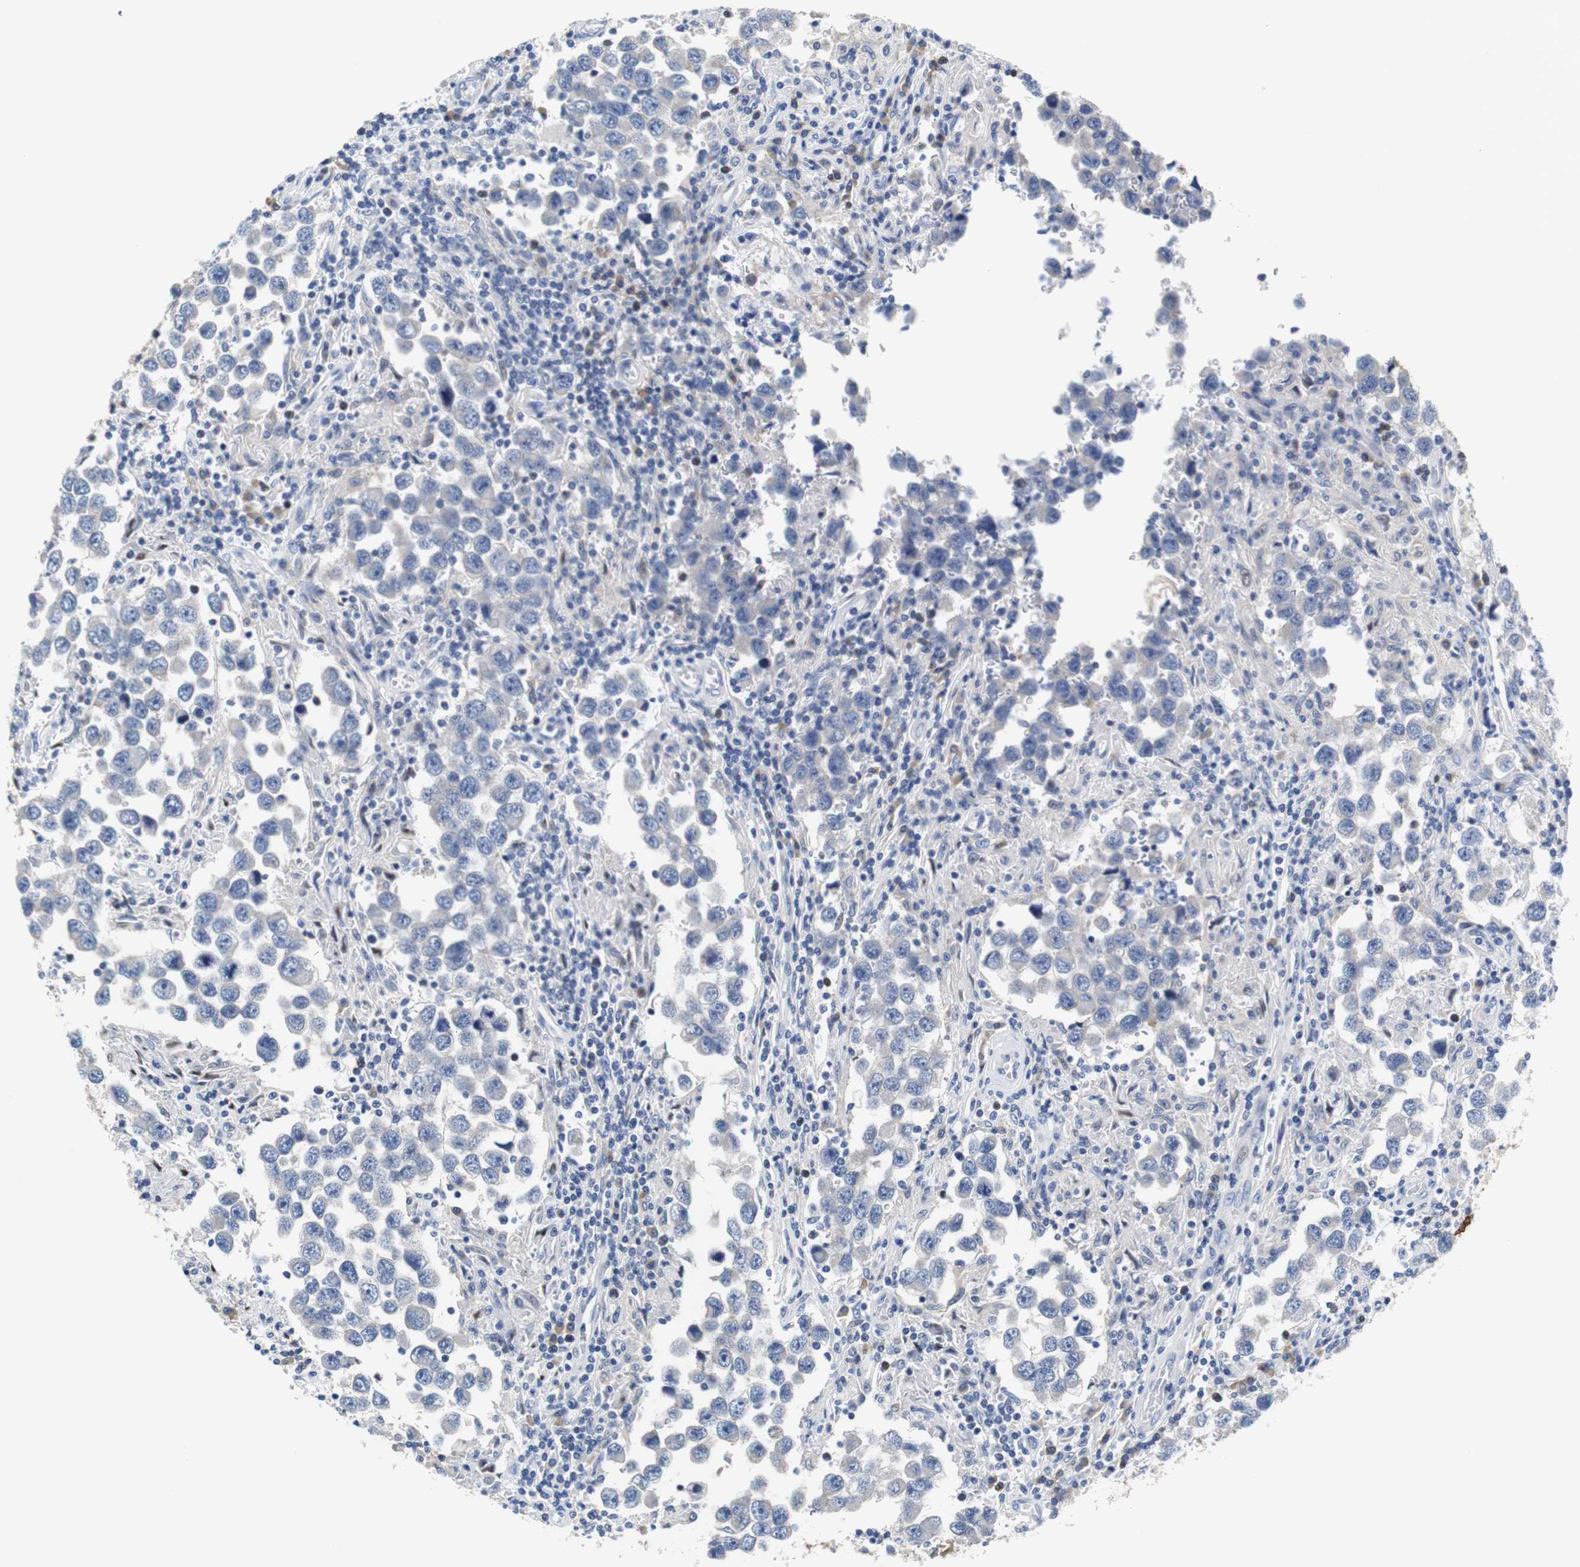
{"staining": {"intensity": "negative", "quantity": "none", "location": "none"}, "tissue": "testis cancer", "cell_type": "Tumor cells", "image_type": "cancer", "snomed": [{"axis": "morphology", "description": "Carcinoma, Embryonal, NOS"}, {"axis": "topography", "description": "Testis"}], "caption": "Immunohistochemistry micrograph of neoplastic tissue: human embryonal carcinoma (testis) stained with DAB (3,3'-diaminobenzidine) demonstrates no significant protein expression in tumor cells. (DAB immunohistochemistry (IHC), high magnification).", "gene": "PCK1", "patient": {"sex": "male", "age": 21}}